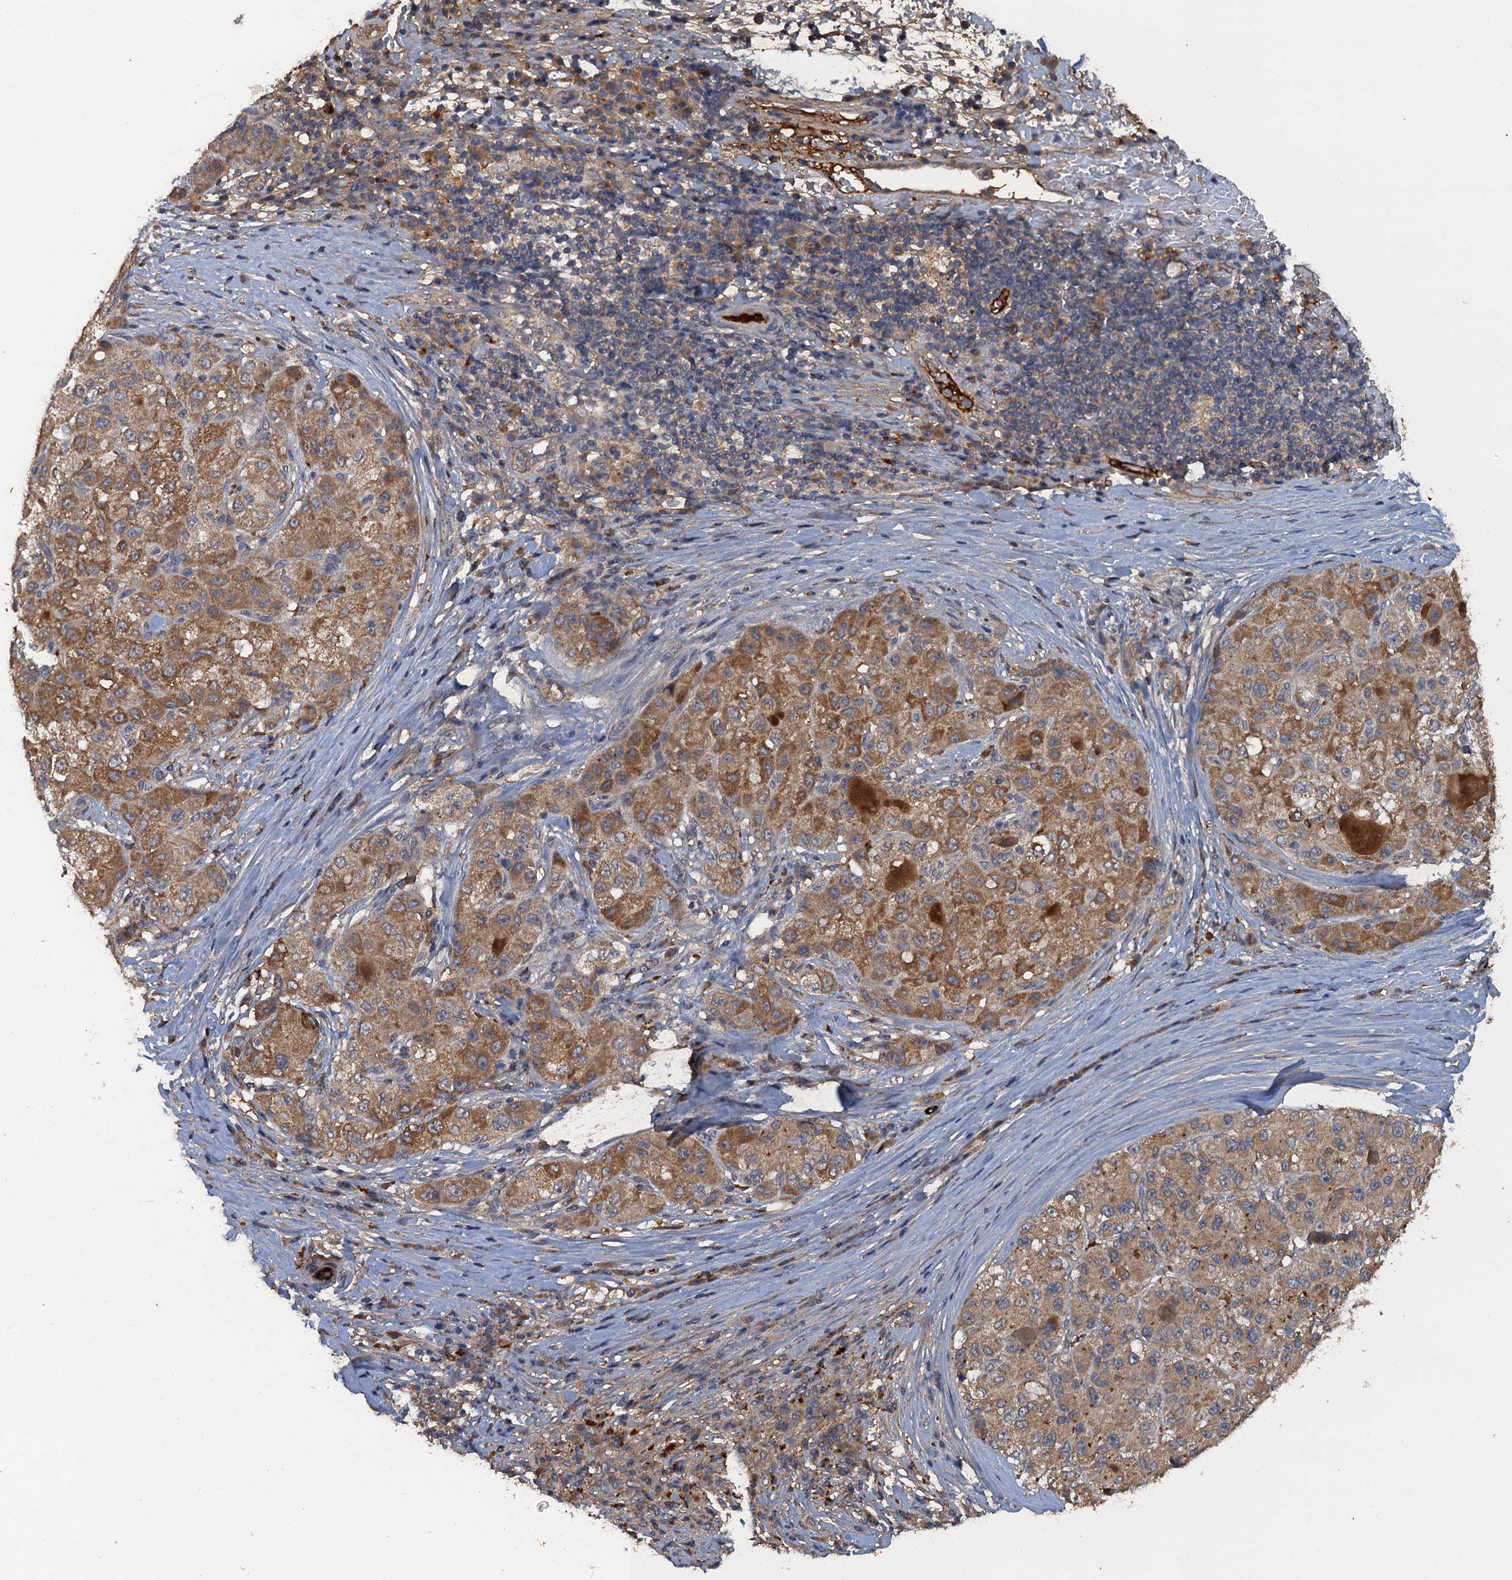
{"staining": {"intensity": "moderate", "quantity": ">75%", "location": "cytoplasmic/membranous"}, "tissue": "liver cancer", "cell_type": "Tumor cells", "image_type": "cancer", "snomed": [{"axis": "morphology", "description": "Carcinoma, Hepatocellular, NOS"}, {"axis": "topography", "description": "Liver"}], "caption": "Tumor cells reveal moderate cytoplasmic/membranous expression in approximately >75% of cells in hepatocellular carcinoma (liver).", "gene": "HAPLN3", "patient": {"sex": "male", "age": 80}}